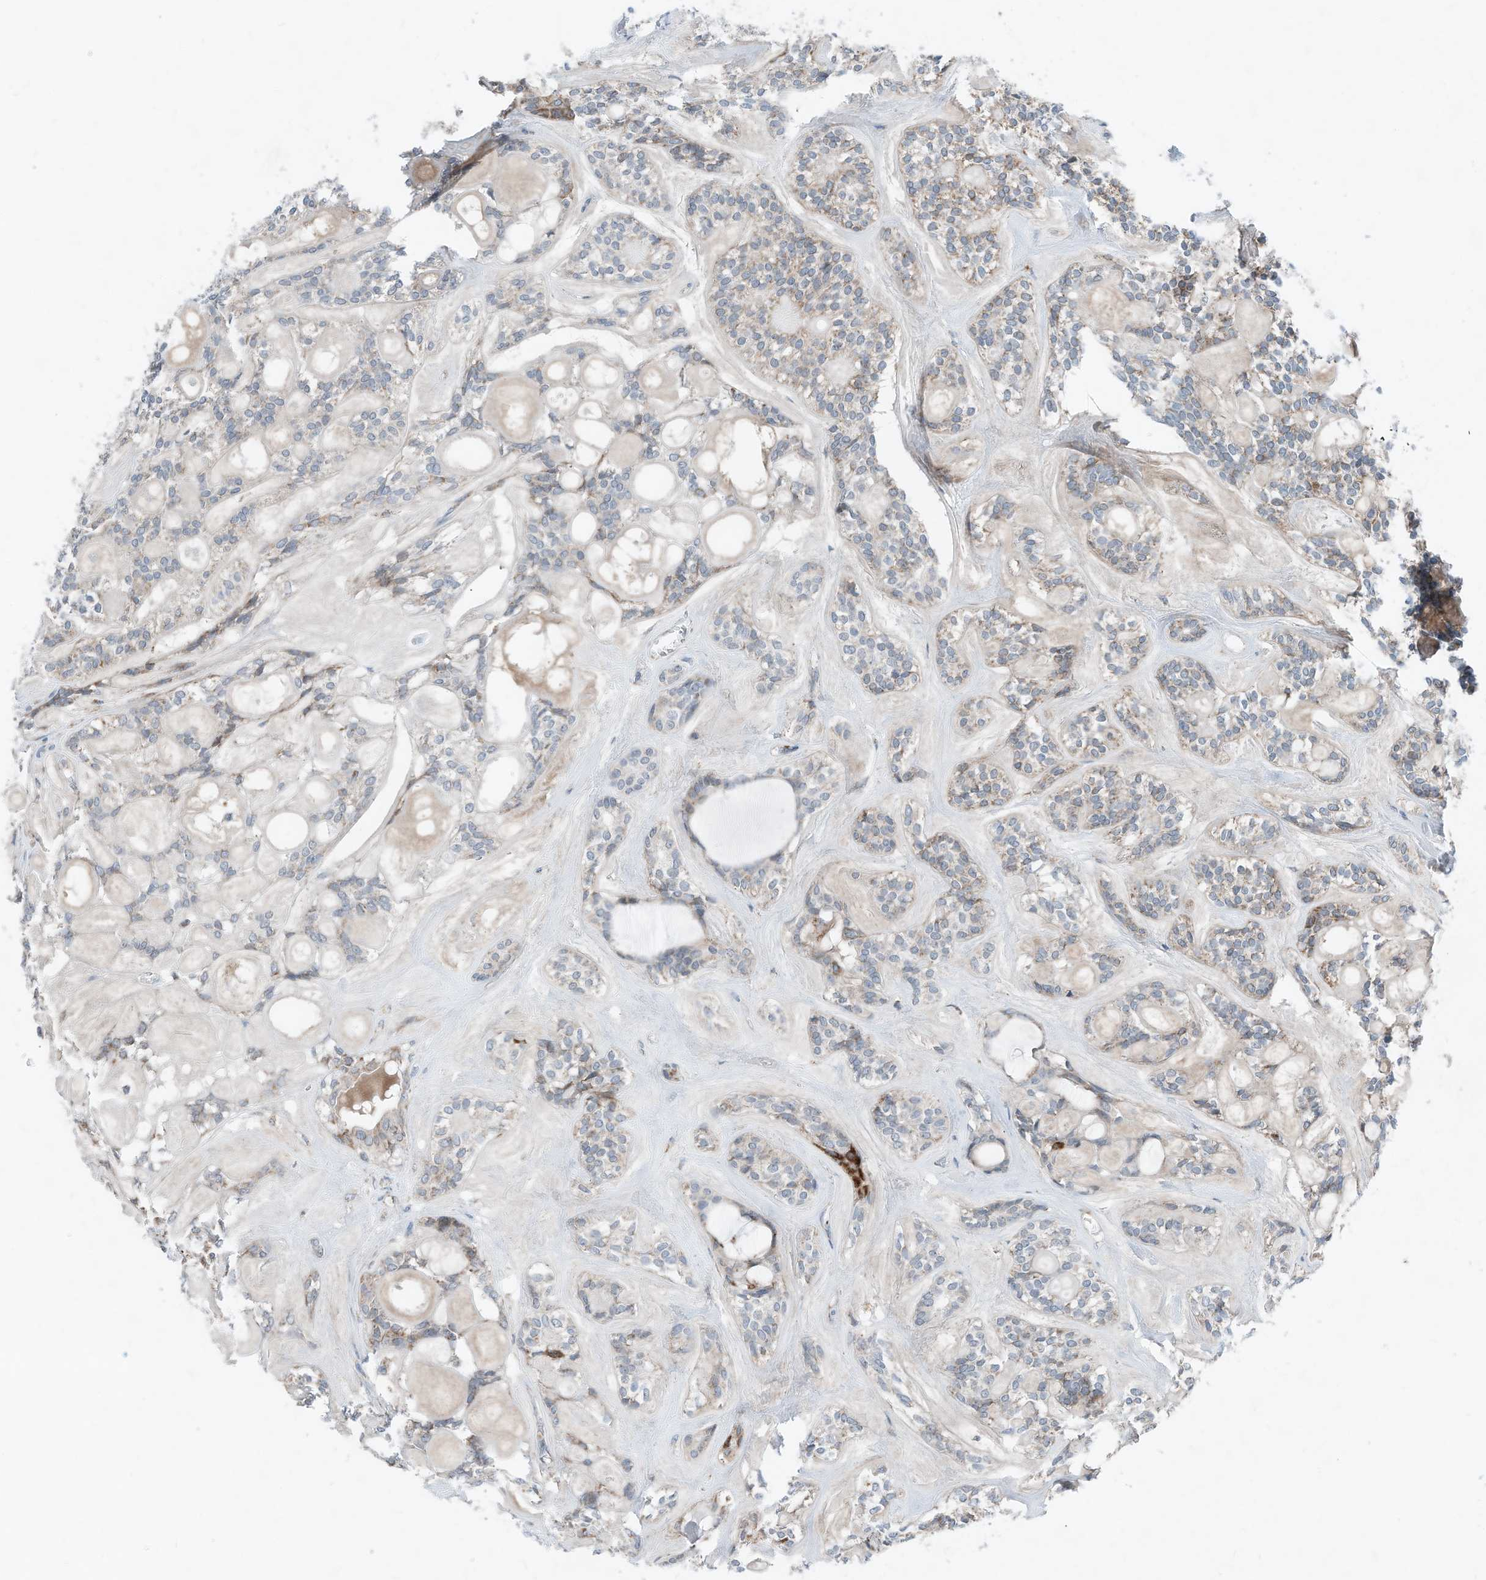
{"staining": {"intensity": "weak", "quantity": "<25%", "location": "cytoplasmic/membranous"}, "tissue": "head and neck cancer", "cell_type": "Tumor cells", "image_type": "cancer", "snomed": [{"axis": "morphology", "description": "Adenocarcinoma, NOS"}, {"axis": "topography", "description": "Head-Neck"}], "caption": "Protein analysis of adenocarcinoma (head and neck) reveals no significant expression in tumor cells.", "gene": "RMND1", "patient": {"sex": "male", "age": 66}}